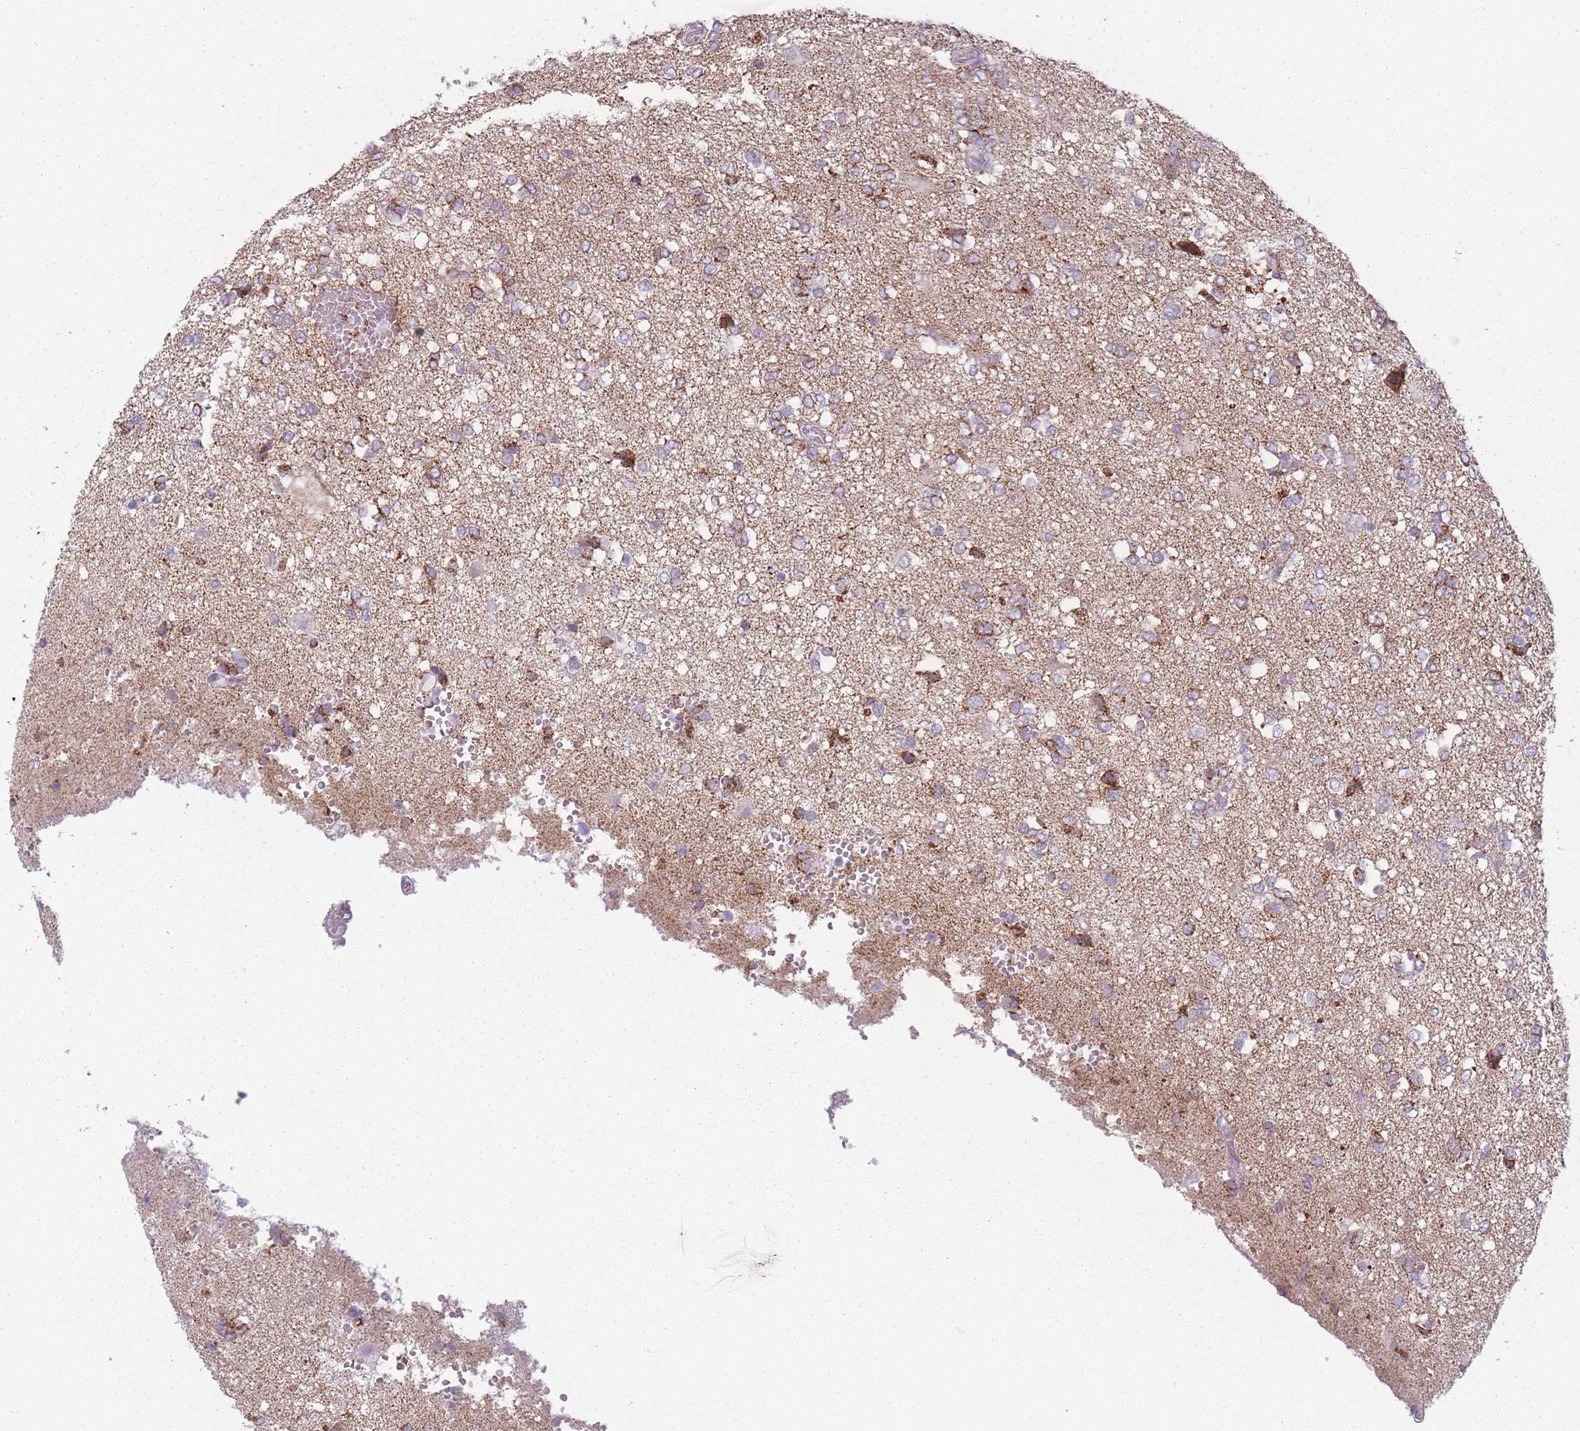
{"staining": {"intensity": "moderate", "quantity": "25%-75%", "location": "cytoplasmic/membranous"}, "tissue": "glioma", "cell_type": "Tumor cells", "image_type": "cancer", "snomed": [{"axis": "morphology", "description": "Glioma, malignant, High grade"}, {"axis": "topography", "description": "Brain"}], "caption": "Protein staining demonstrates moderate cytoplasmic/membranous expression in approximately 25%-75% of tumor cells in high-grade glioma (malignant).", "gene": "DCHS1", "patient": {"sex": "female", "age": 59}}